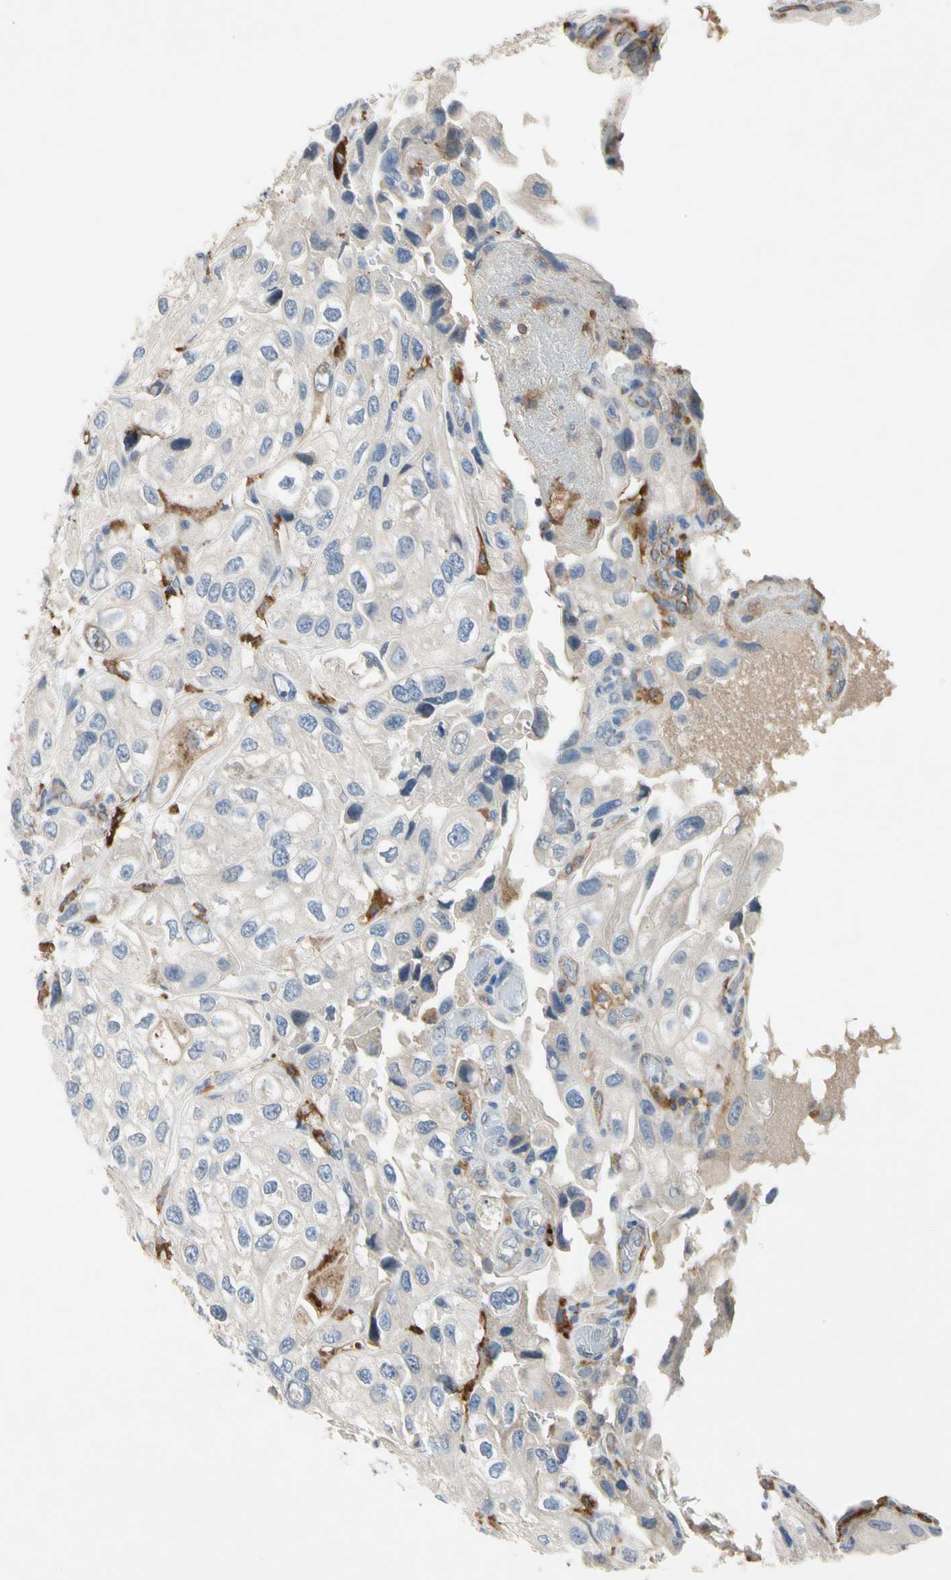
{"staining": {"intensity": "moderate", "quantity": "<25%", "location": "cytoplasmic/membranous"}, "tissue": "urothelial cancer", "cell_type": "Tumor cells", "image_type": "cancer", "snomed": [{"axis": "morphology", "description": "Urothelial carcinoma, High grade"}, {"axis": "topography", "description": "Urinary bladder"}], "caption": "Moderate cytoplasmic/membranous positivity for a protein is identified in approximately <25% of tumor cells of urothelial cancer using immunohistochemistry.", "gene": "GAS6", "patient": {"sex": "female", "age": 64}}